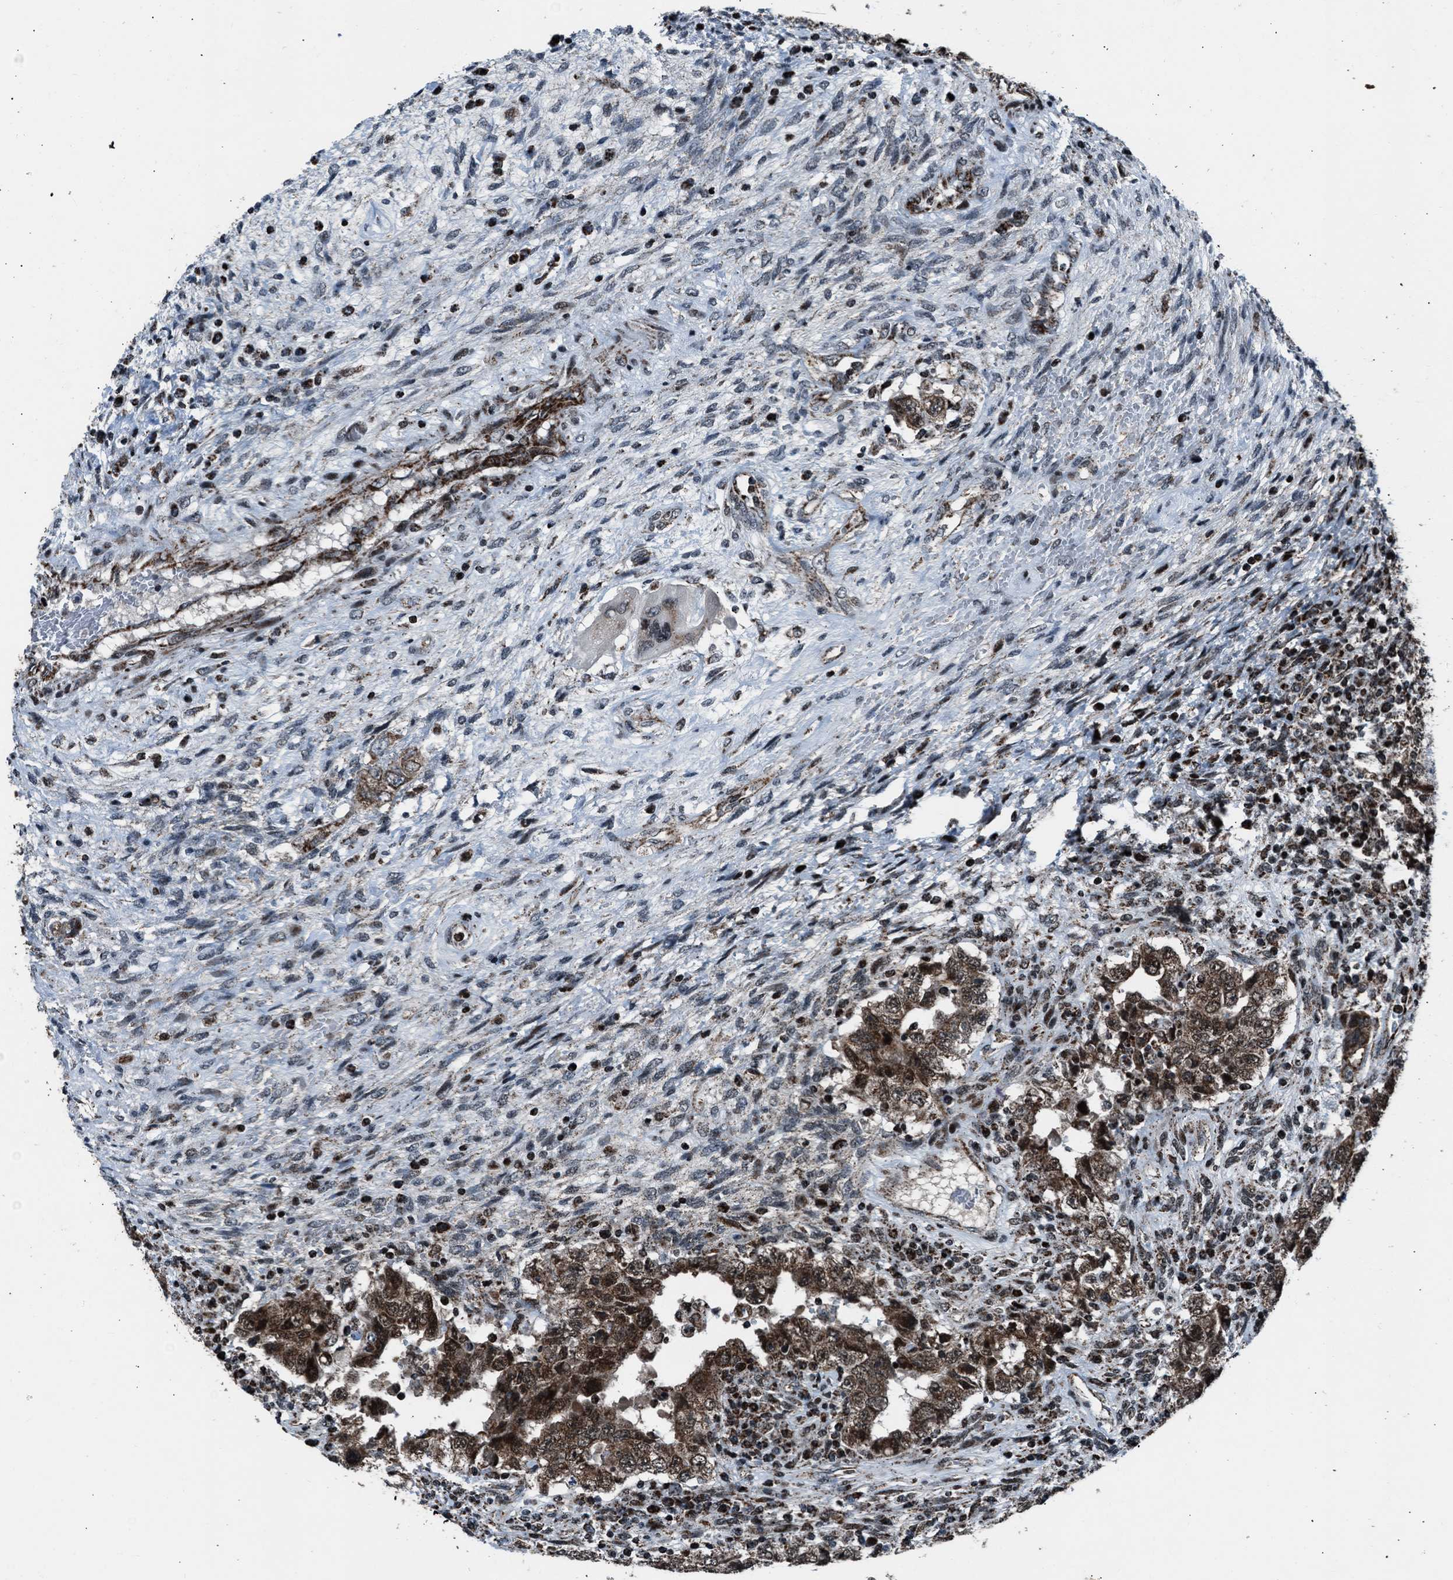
{"staining": {"intensity": "moderate", "quantity": ">75%", "location": "cytoplasmic/membranous,nuclear"}, "tissue": "testis cancer", "cell_type": "Tumor cells", "image_type": "cancer", "snomed": [{"axis": "morphology", "description": "Carcinoma, Embryonal, NOS"}, {"axis": "topography", "description": "Testis"}], "caption": "Embryonal carcinoma (testis) was stained to show a protein in brown. There is medium levels of moderate cytoplasmic/membranous and nuclear positivity in approximately >75% of tumor cells. (DAB (3,3'-diaminobenzidine) = brown stain, brightfield microscopy at high magnification).", "gene": "MORC3", "patient": {"sex": "male", "age": 26}}